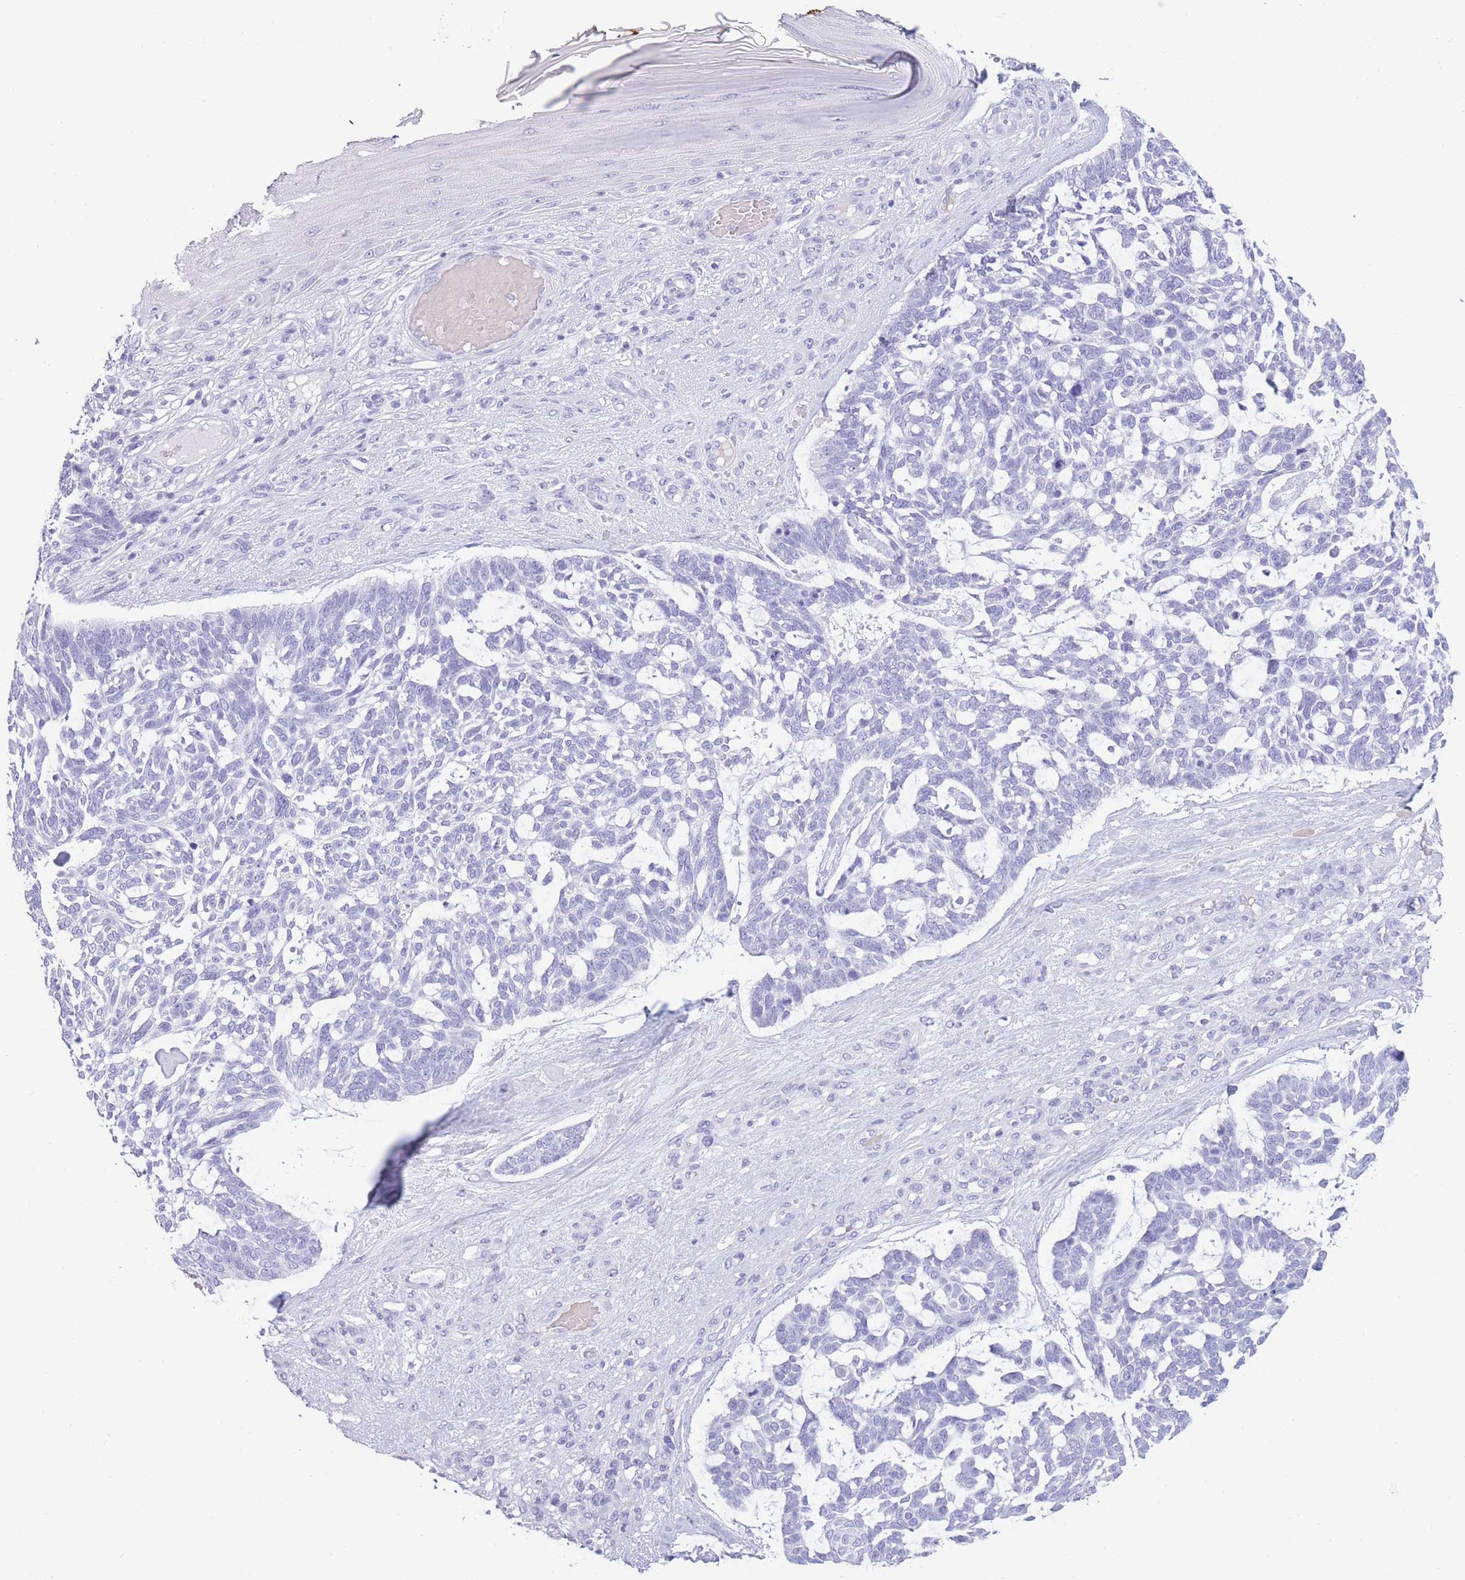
{"staining": {"intensity": "negative", "quantity": "none", "location": "none"}, "tissue": "skin cancer", "cell_type": "Tumor cells", "image_type": "cancer", "snomed": [{"axis": "morphology", "description": "Basal cell carcinoma"}, {"axis": "topography", "description": "Skin"}], "caption": "Protein analysis of skin cancer displays no significant positivity in tumor cells.", "gene": "TNFSF11", "patient": {"sex": "male", "age": 88}}